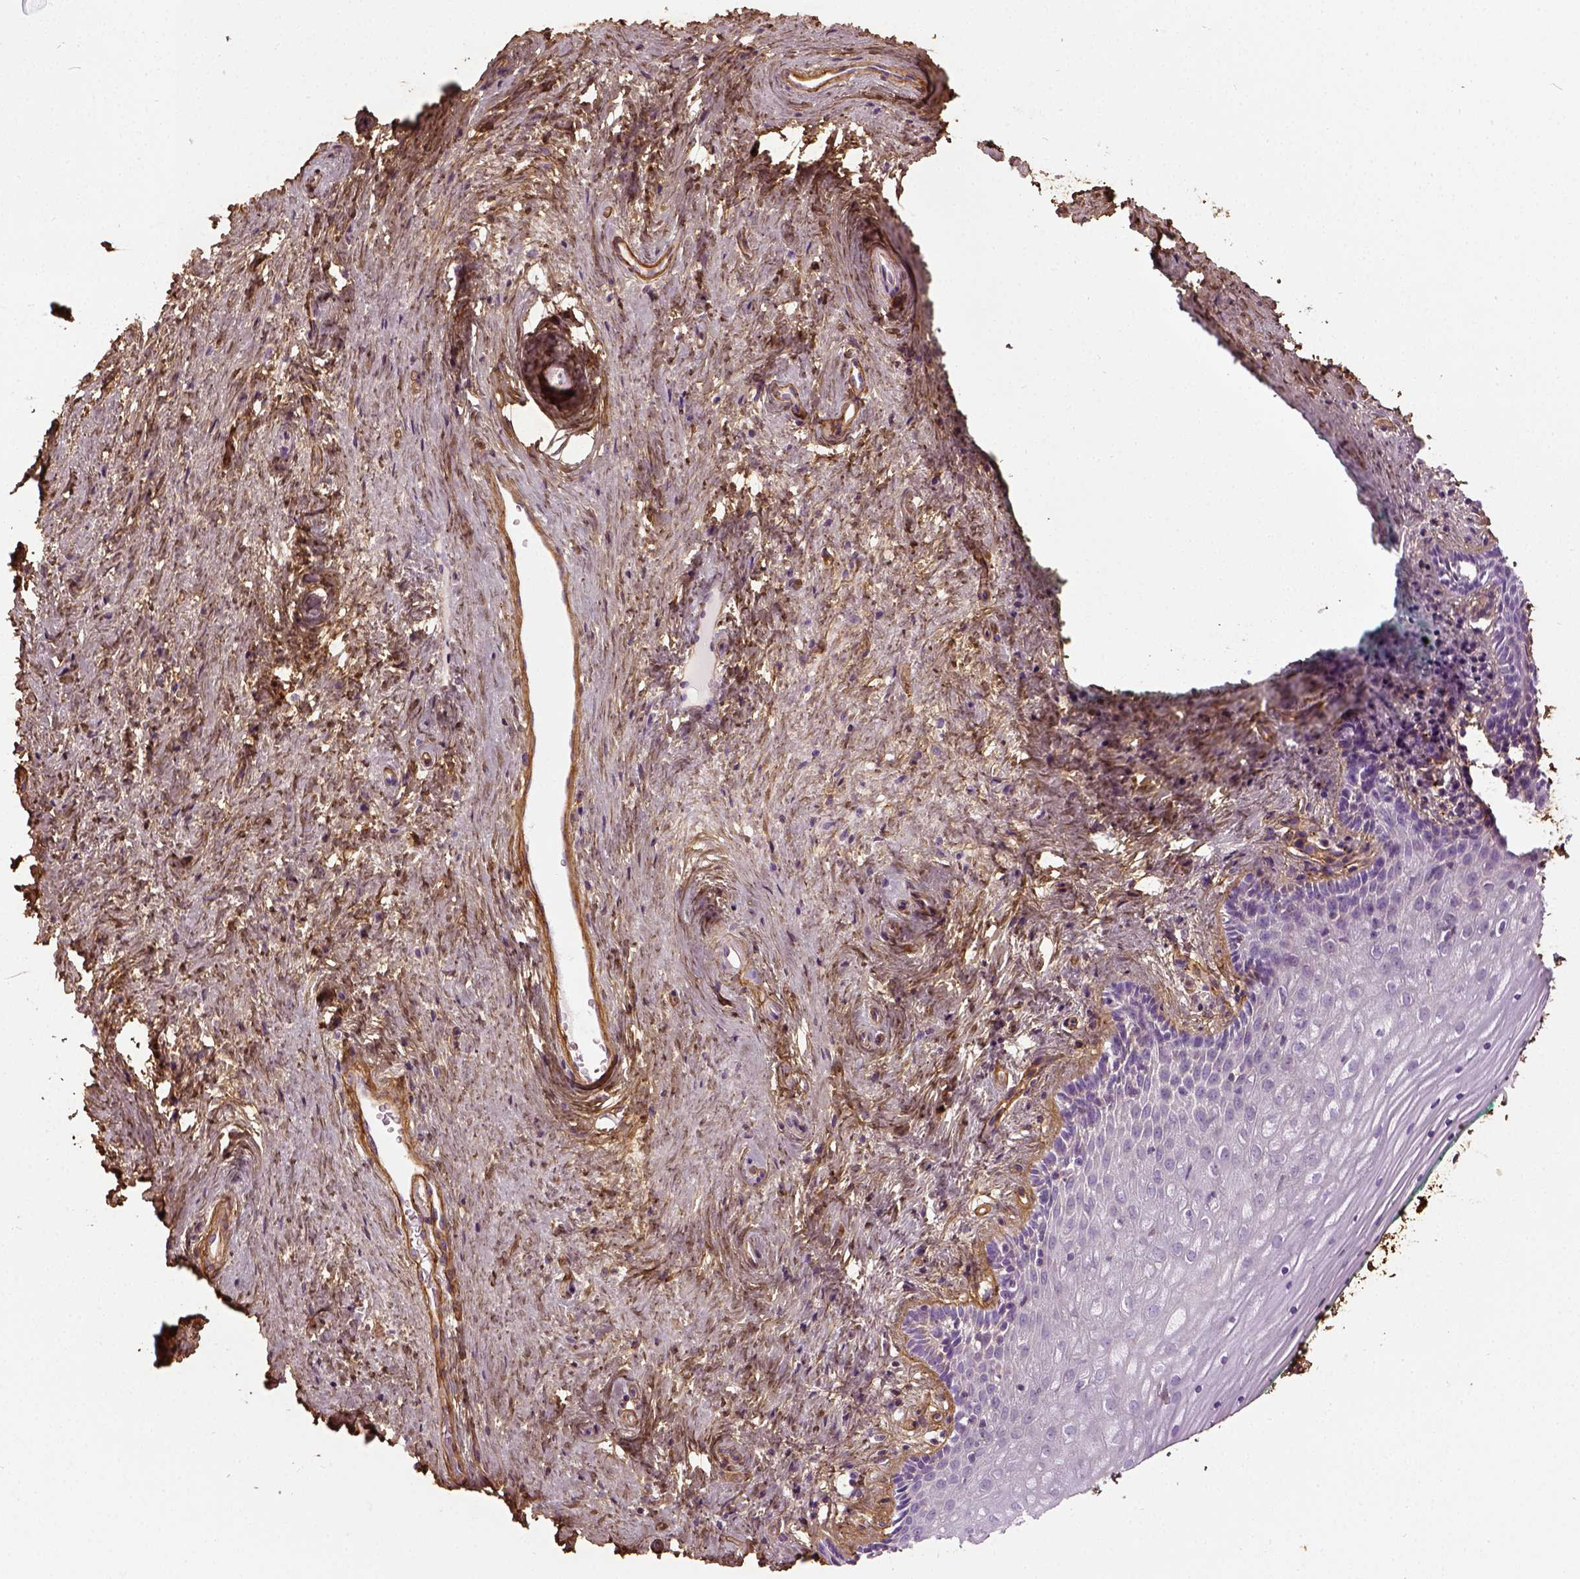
{"staining": {"intensity": "negative", "quantity": "none", "location": "none"}, "tissue": "vagina", "cell_type": "Squamous epithelial cells", "image_type": "normal", "snomed": [{"axis": "morphology", "description": "Normal tissue, NOS"}, {"axis": "topography", "description": "Vagina"}], "caption": "IHC of unremarkable human vagina shows no staining in squamous epithelial cells.", "gene": "COL6A2", "patient": {"sex": "female", "age": 45}}